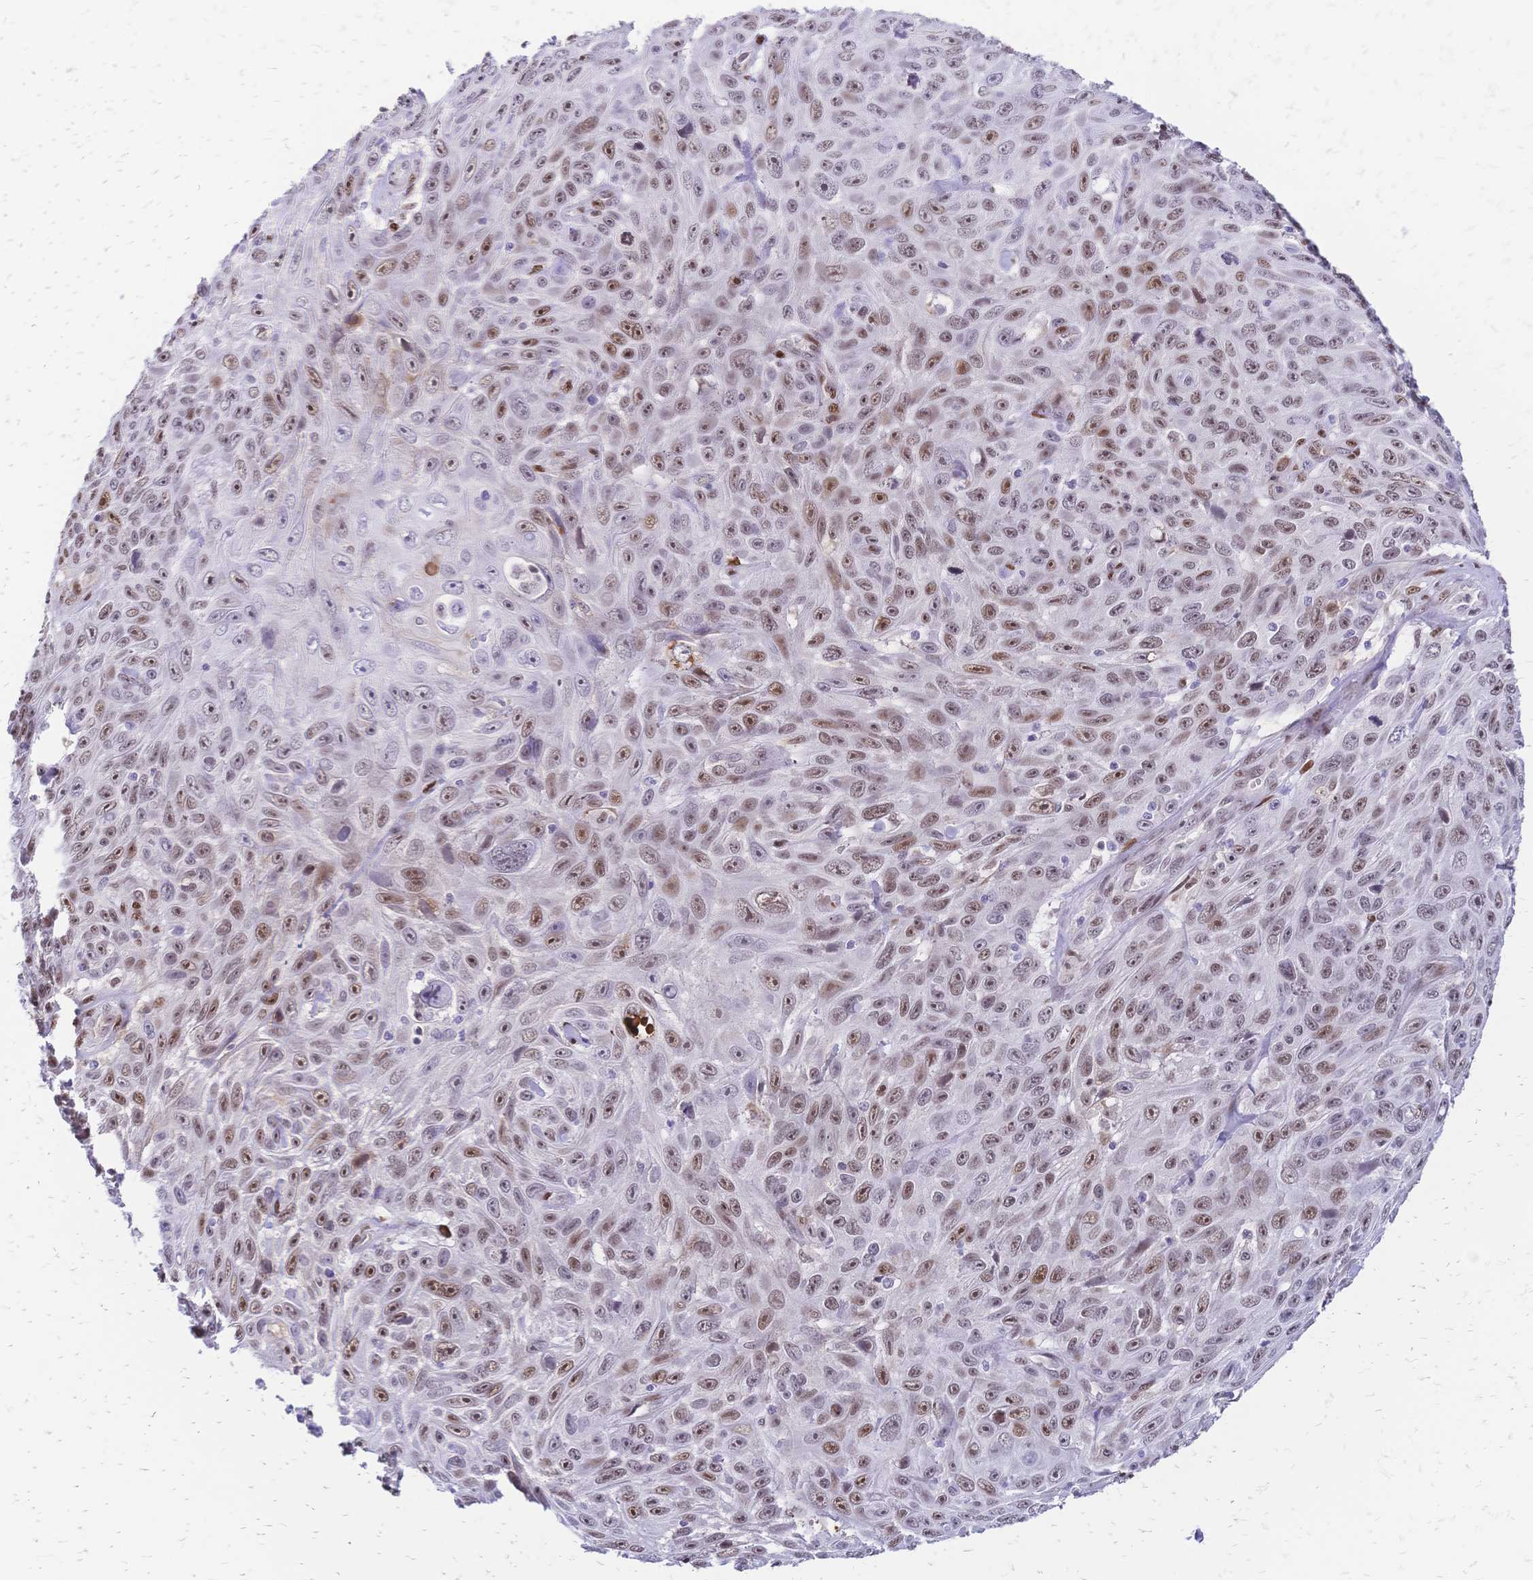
{"staining": {"intensity": "moderate", "quantity": "25%-75%", "location": "nuclear"}, "tissue": "skin cancer", "cell_type": "Tumor cells", "image_type": "cancer", "snomed": [{"axis": "morphology", "description": "Squamous cell carcinoma, NOS"}, {"axis": "topography", "description": "Skin"}], "caption": "Protein expression analysis of skin squamous cell carcinoma demonstrates moderate nuclear staining in approximately 25%-75% of tumor cells.", "gene": "NFIC", "patient": {"sex": "male", "age": 82}}